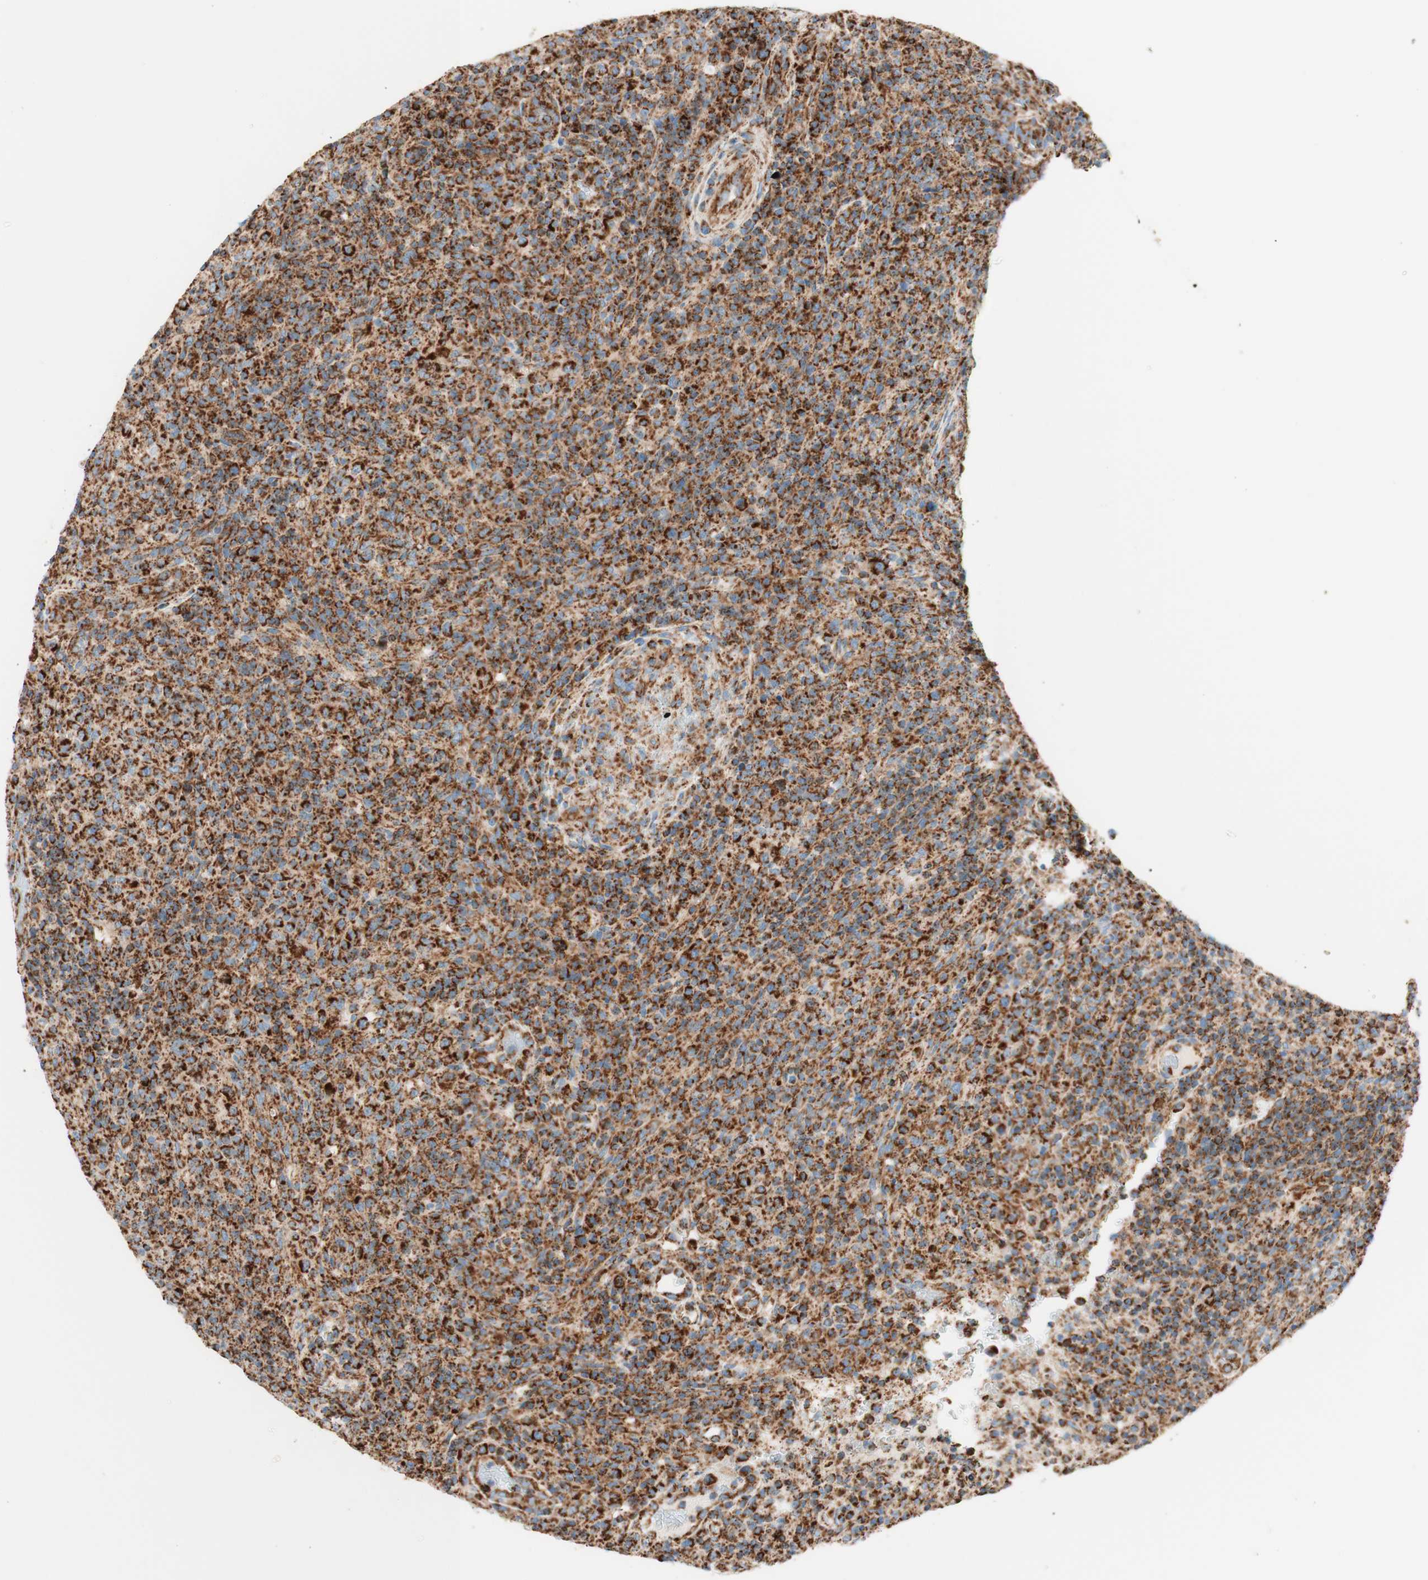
{"staining": {"intensity": "strong", "quantity": ">75%", "location": "cytoplasmic/membranous"}, "tissue": "lymphoma", "cell_type": "Tumor cells", "image_type": "cancer", "snomed": [{"axis": "morphology", "description": "Malignant lymphoma, non-Hodgkin's type, High grade"}, {"axis": "topography", "description": "Lymph node"}], "caption": "Immunohistochemical staining of lymphoma demonstrates high levels of strong cytoplasmic/membranous expression in approximately >75% of tumor cells. (brown staining indicates protein expression, while blue staining denotes nuclei).", "gene": "TOMM20", "patient": {"sex": "female", "age": 76}}